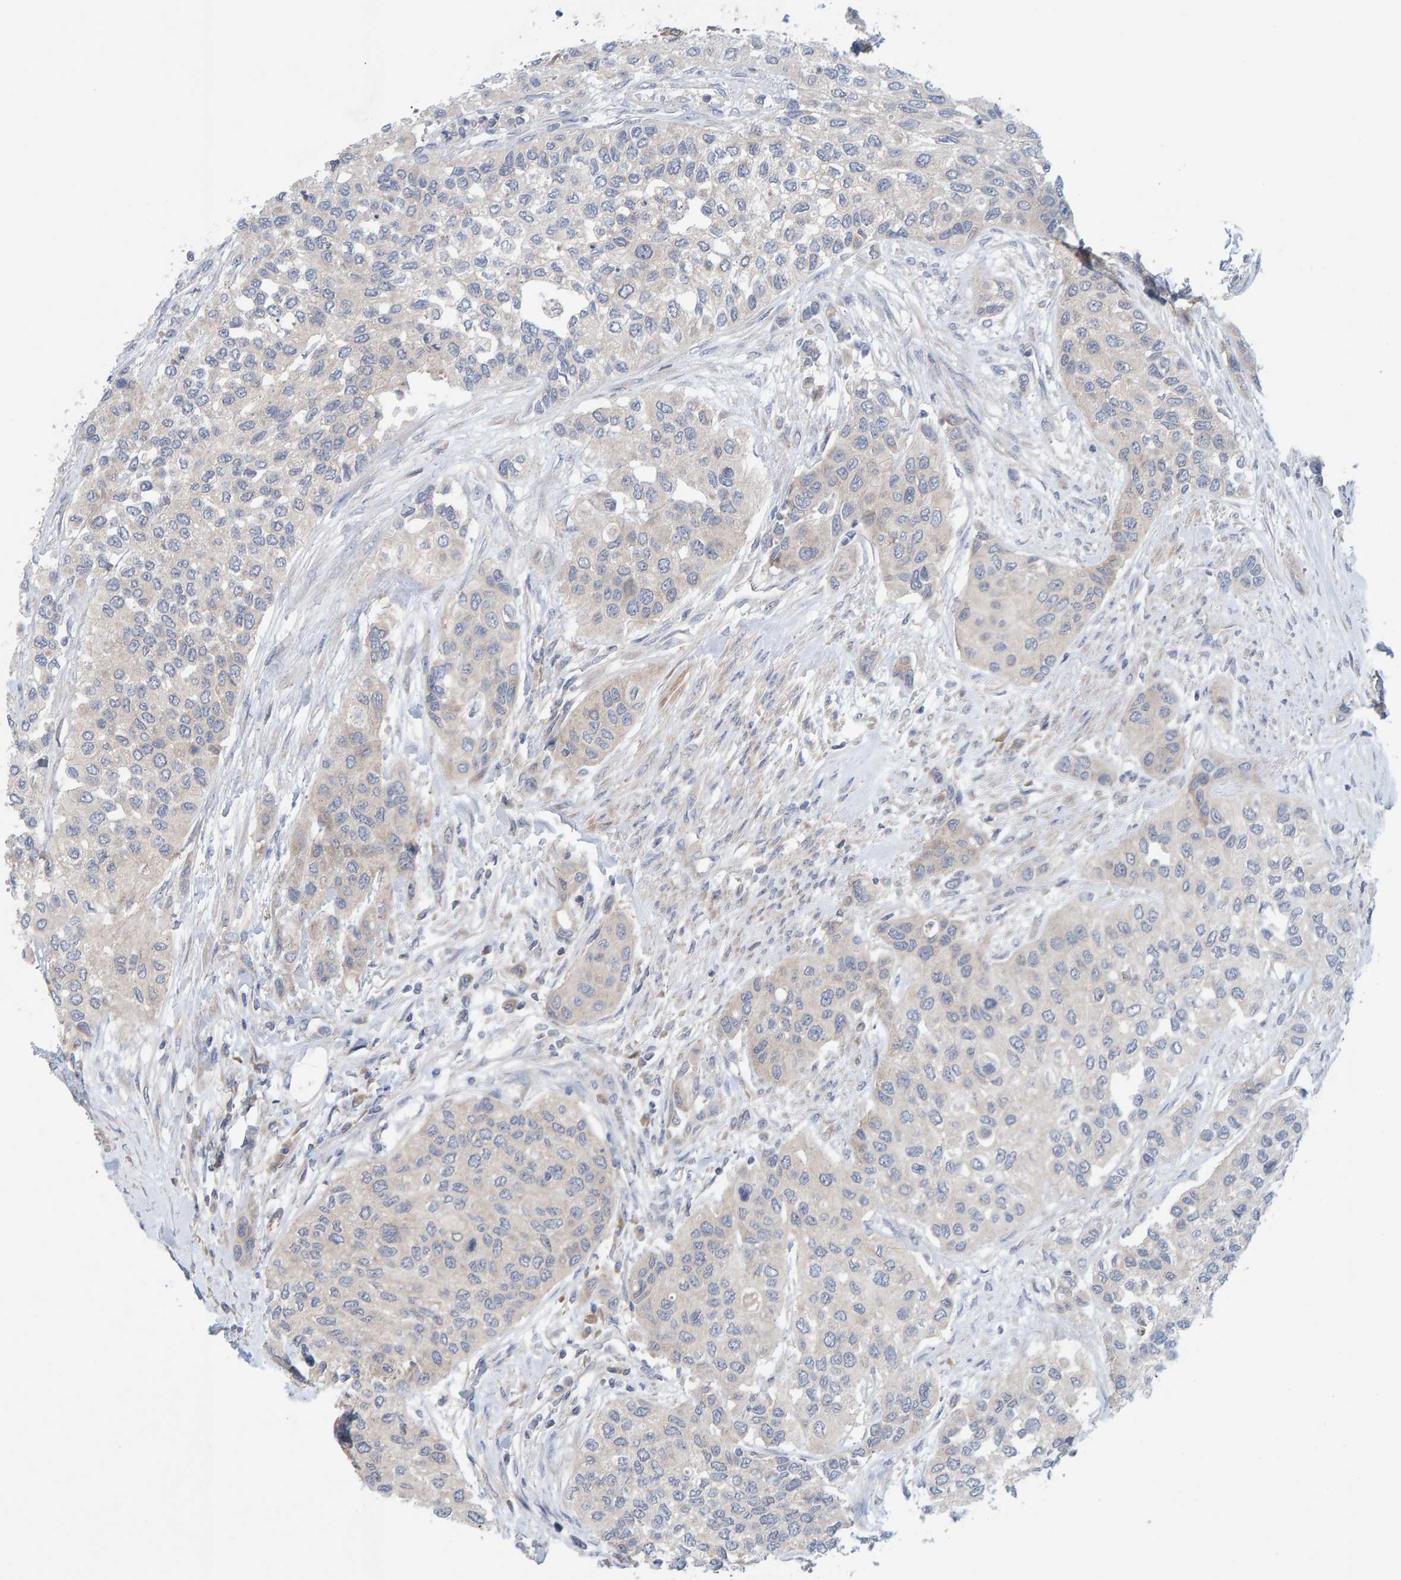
{"staining": {"intensity": "negative", "quantity": "none", "location": "none"}, "tissue": "urothelial cancer", "cell_type": "Tumor cells", "image_type": "cancer", "snomed": [{"axis": "morphology", "description": "Urothelial carcinoma, High grade"}, {"axis": "topography", "description": "Urinary bladder"}], "caption": "High magnification brightfield microscopy of urothelial cancer stained with DAB (brown) and counterstained with hematoxylin (blue): tumor cells show no significant expression.", "gene": "TATDN1", "patient": {"sex": "female", "age": 56}}